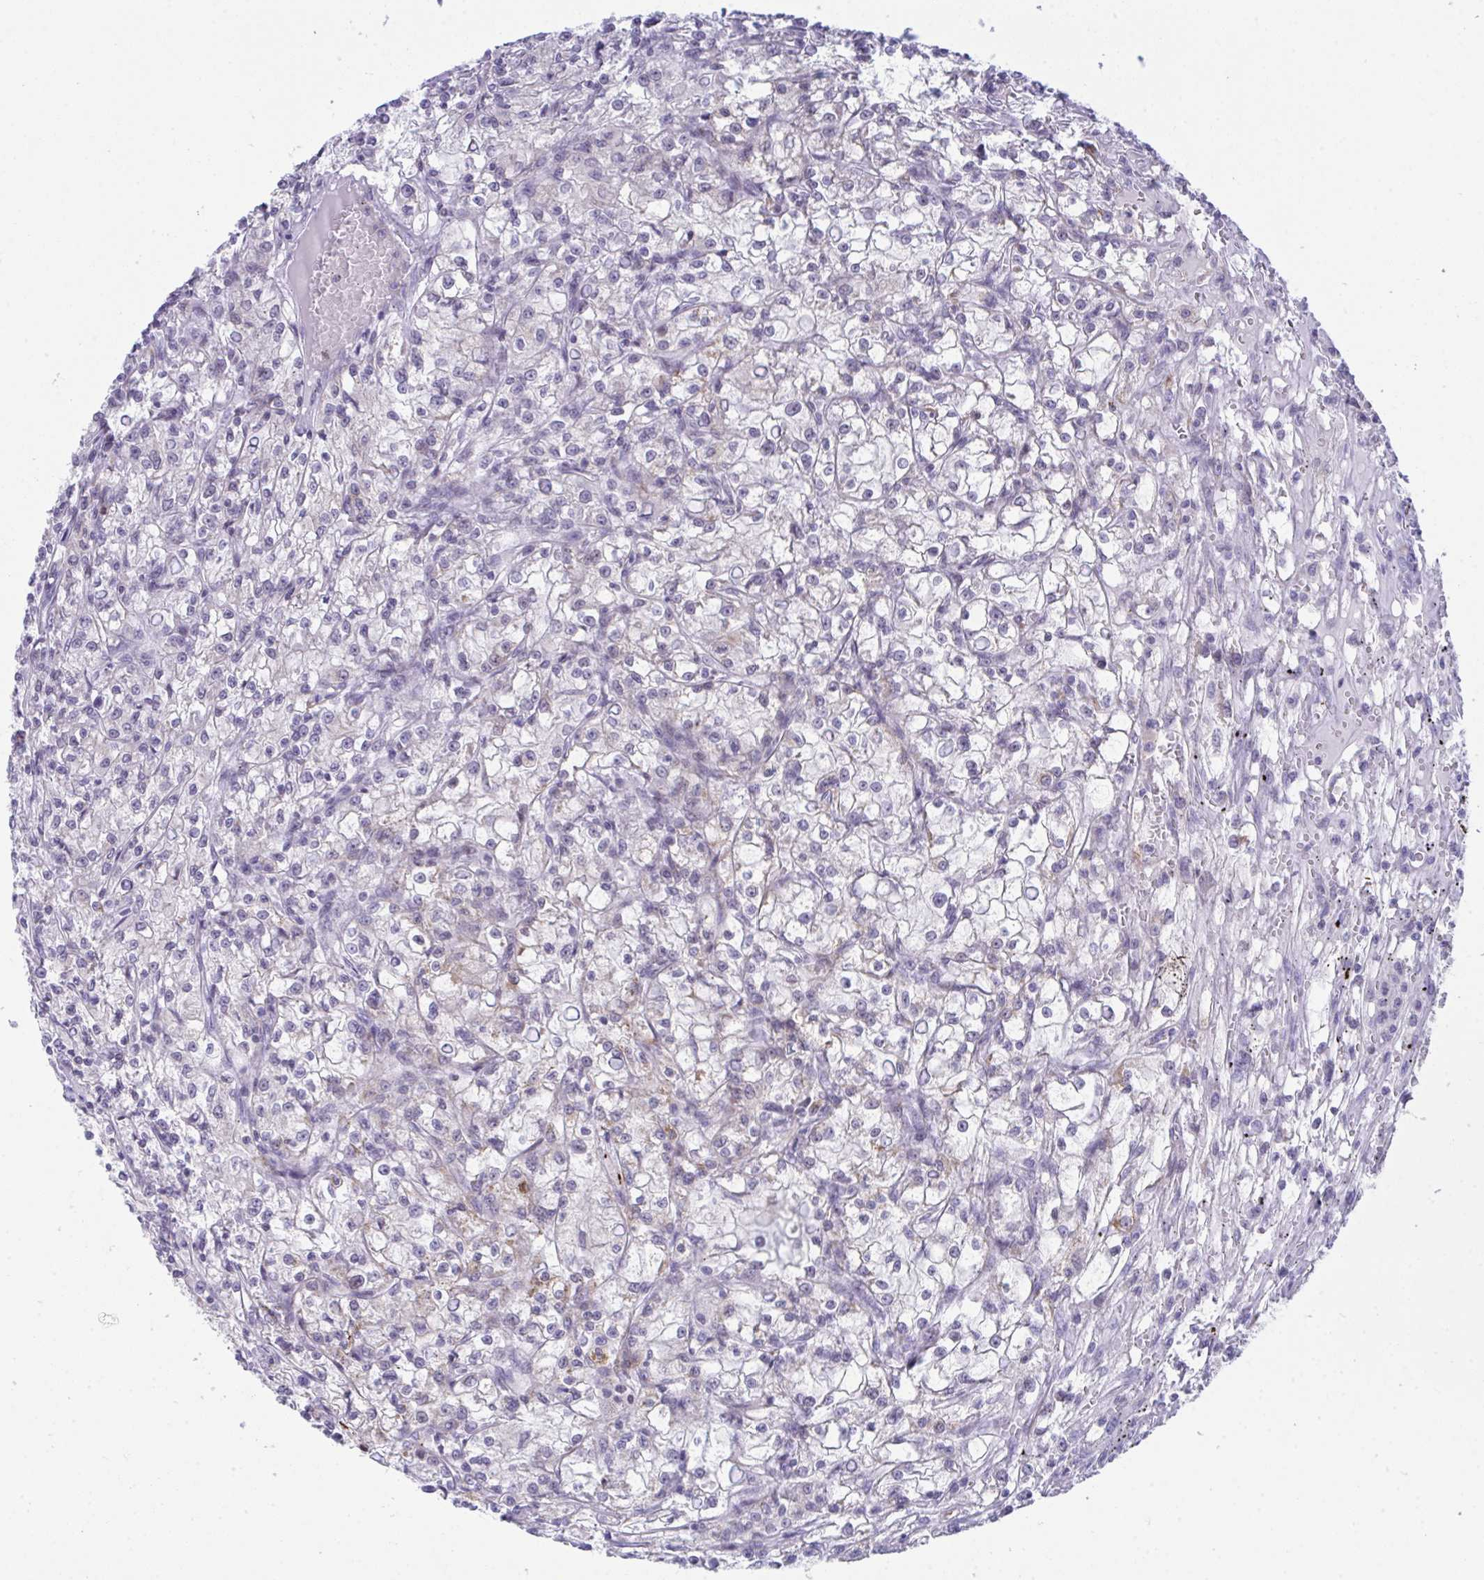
{"staining": {"intensity": "negative", "quantity": "none", "location": "none"}, "tissue": "renal cancer", "cell_type": "Tumor cells", "image_type": "cancer", "snomed": [{"axis": "morphology", "description": "Adenocarcinoma, NOS"}, {"axis": "topography", "description": "Kidney"}], "caption": "An image of human adenocarcinoma (renal) is negative for staining in tumor cells. (DAB (3,3'-diaminobenzidine) immunohistochemistry (IHC) with hematoxylin counter stain).", "gene": "PLA2G12B", "patient": {"sex": "female", "age": 59}}